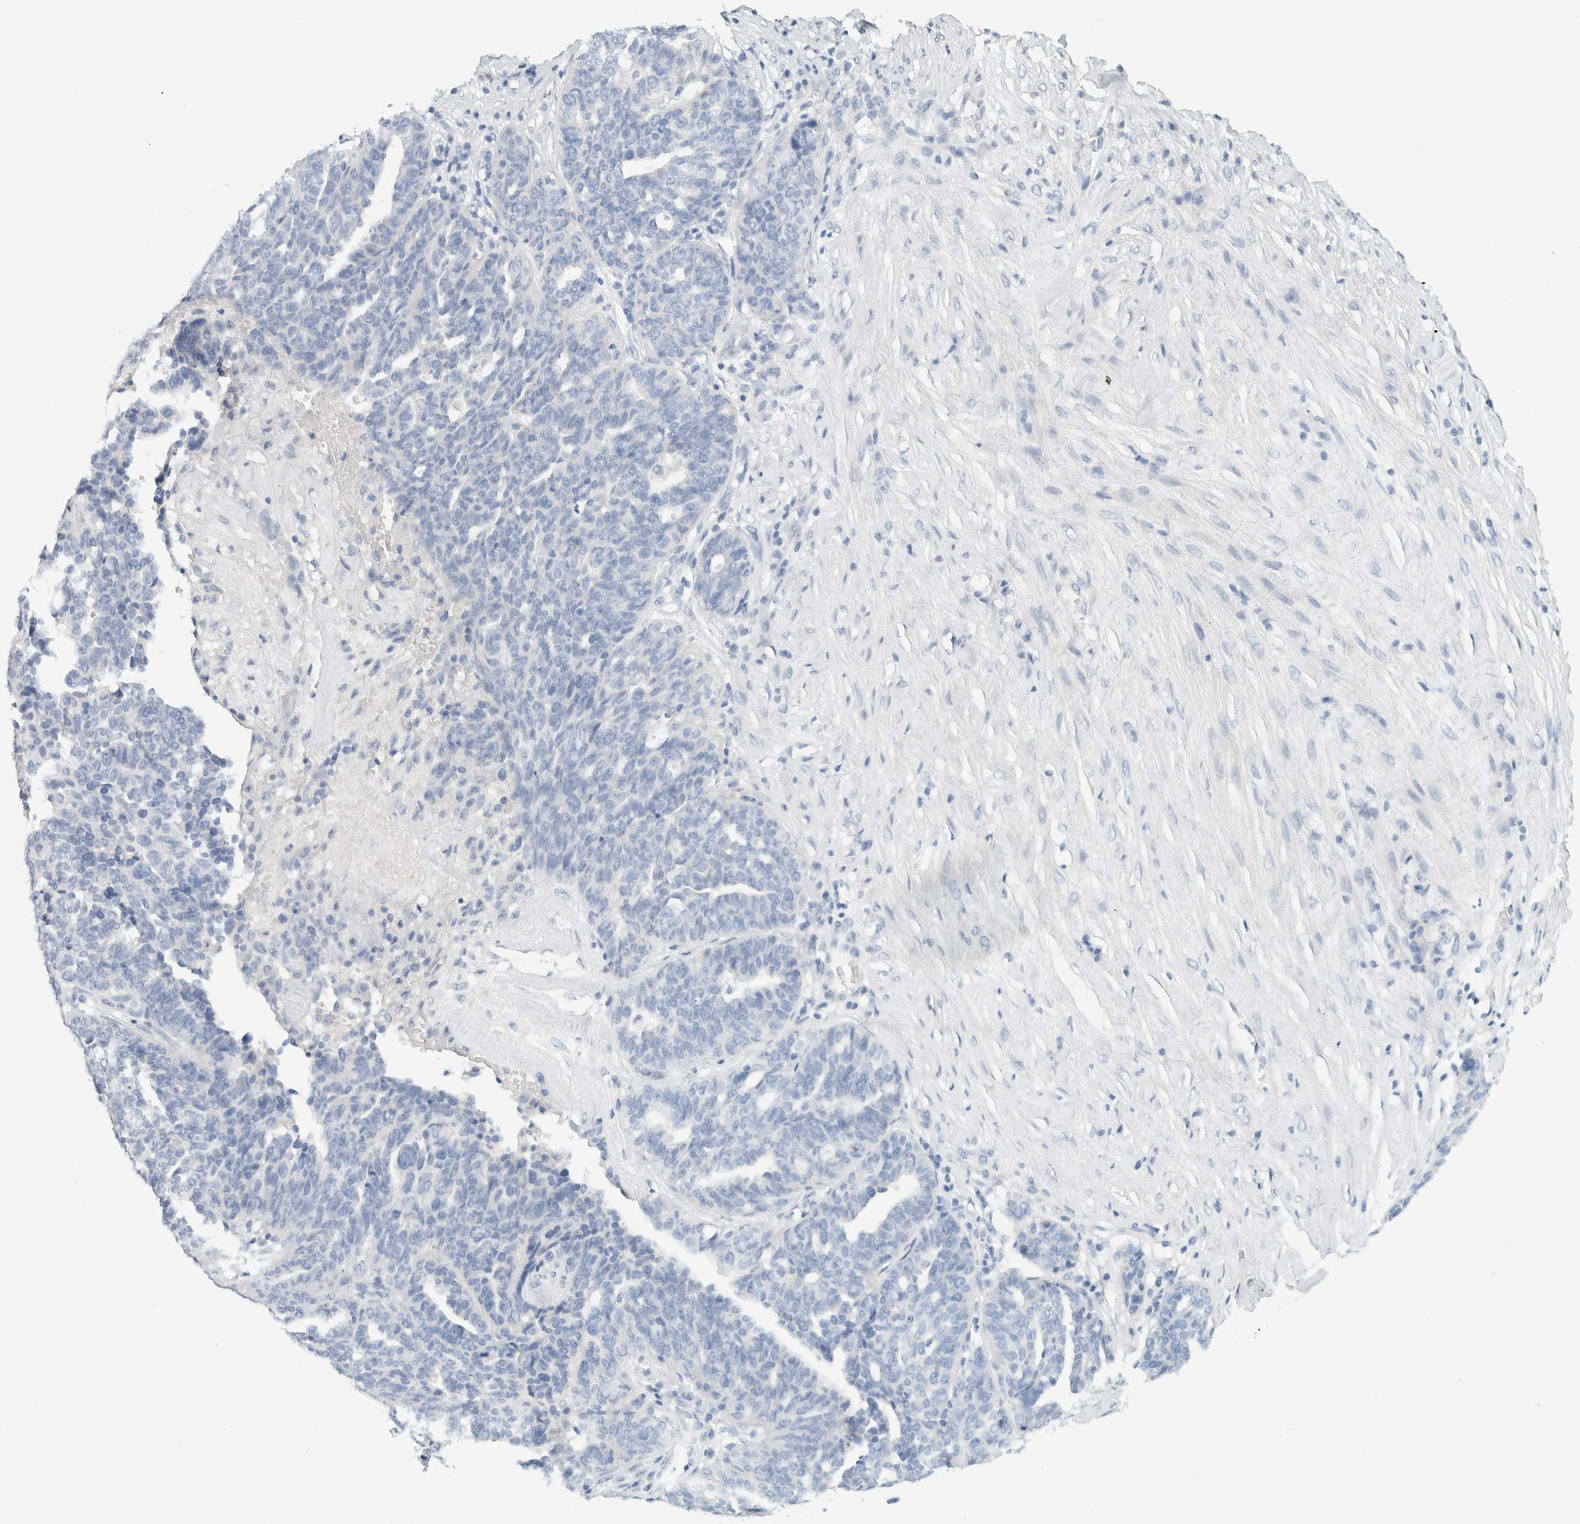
{"staining": {"intensity": "negative", "quantity": "none", "location": "none"}, "tissue": "ovarian cancer", "cell_type": "Tumor cells", "image_type": "cancer", "snomed": [{"axis": "morphology", "description": "Cystadenocarcinoma, serous, NOS"}, {"axis": "topography", "description": "Ovary"}], "caption": "Photomicrograph shows no significant protein staining in tumor cells of serous cystadenocarcinoma (ovarian).", "gene": "ALOX12B", "patient": {"sex": "female", "age": 59}}